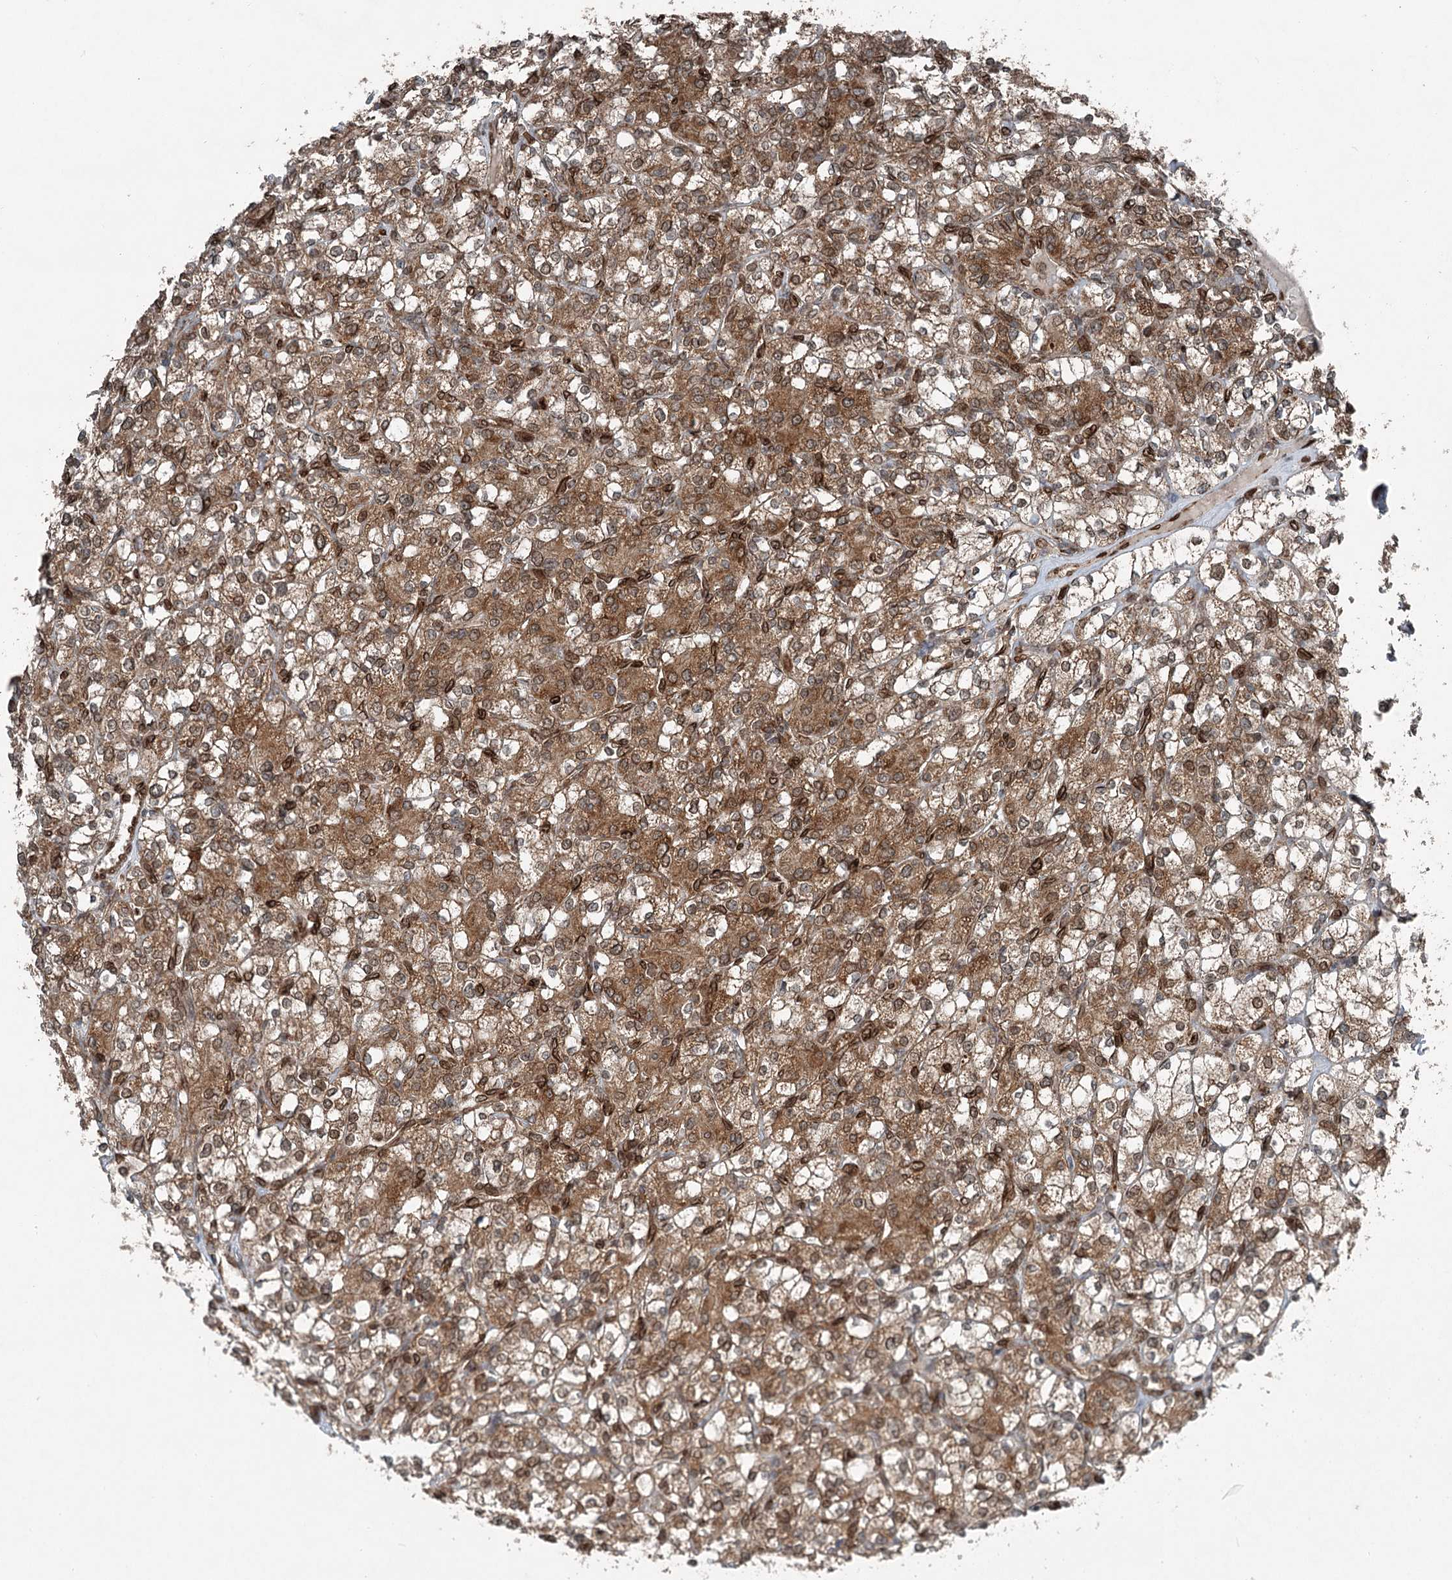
{"staining": {"intensity": "moderate", "quantity": ">75%", "location": "cytoplasmic/membranous,nuclear"}, "tissue": "renal cancer", "cell_type": "Tumor cells", "image_type": "cancer", "snomed": [{"axis": "morphology", "description": "Adenocarcinoma, NOS"}, {"axis": "topography", "description": "Kidney"}], "caption": "Brown immunohistochemical staining in human renal cancer (adenocarcinoma) reveals moderate cytoplasmic/membranous and nuclear positivity in approximately >75% of tumor cells.", "gene": "BCKDHA", "patient": {"sex": "male", "age": 77}}